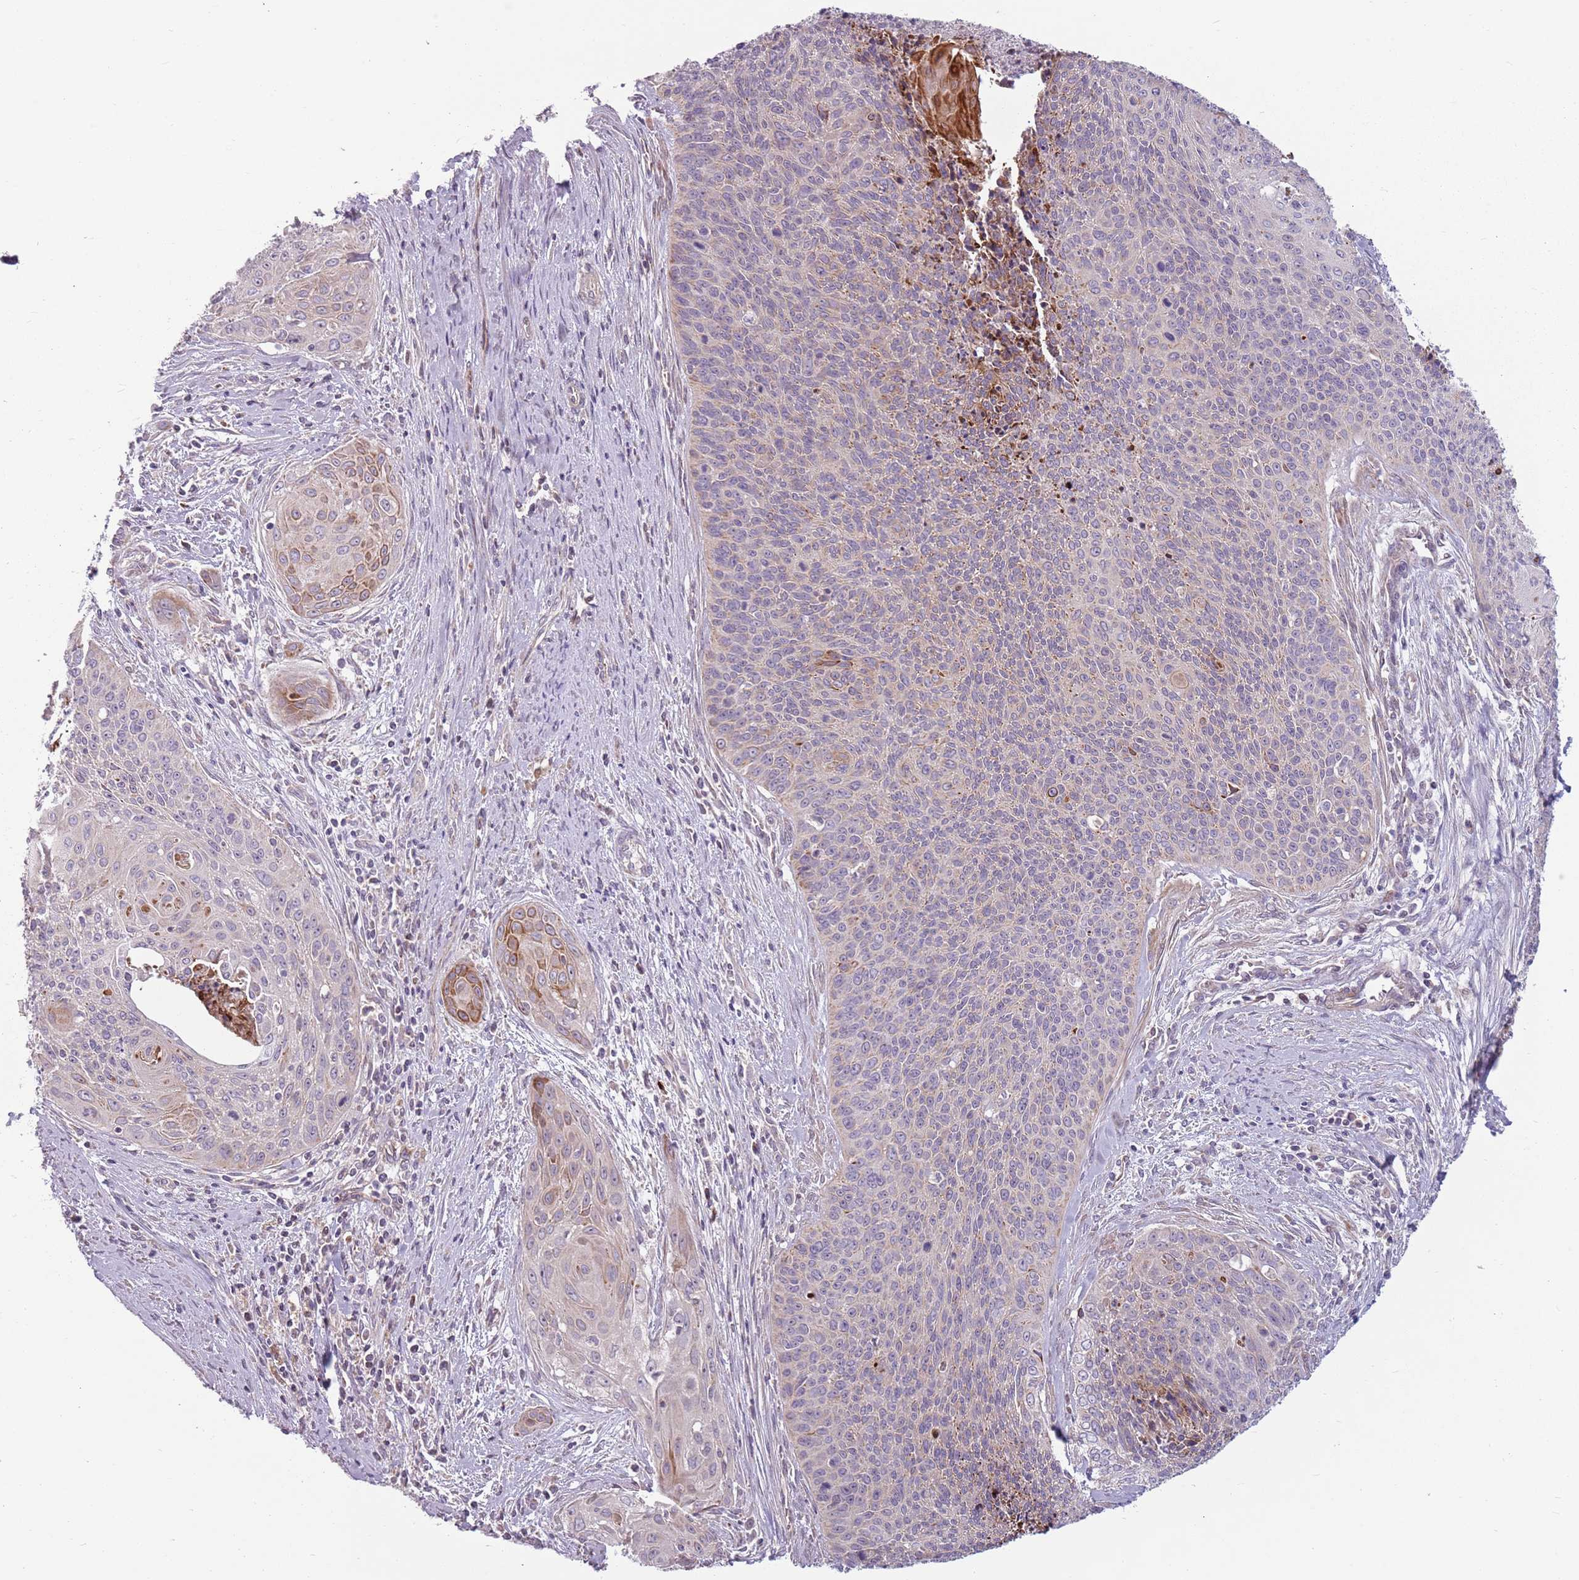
{"staining": {"intensity": "moderate", "quantity": "<25%", "location": "cytoplasmic/membranous"}, "tissue": "cervical cancer", "cell_type": "Tumor cells", "image_type": "cancer", "snomed": [{"axis": "morphology", "description": "Squamous cell carcinoma, NOS"}, {"axis": "topography", "description": "Cervix"}], "caption": "Cervical cancer (squamous cell carcinoma) tissue demonstrates moderate cytoplasmic/membranous expression in about <25% of tumor cells", "gene": "ZNF530", "patient": {"sex": "female", "age": 55}}